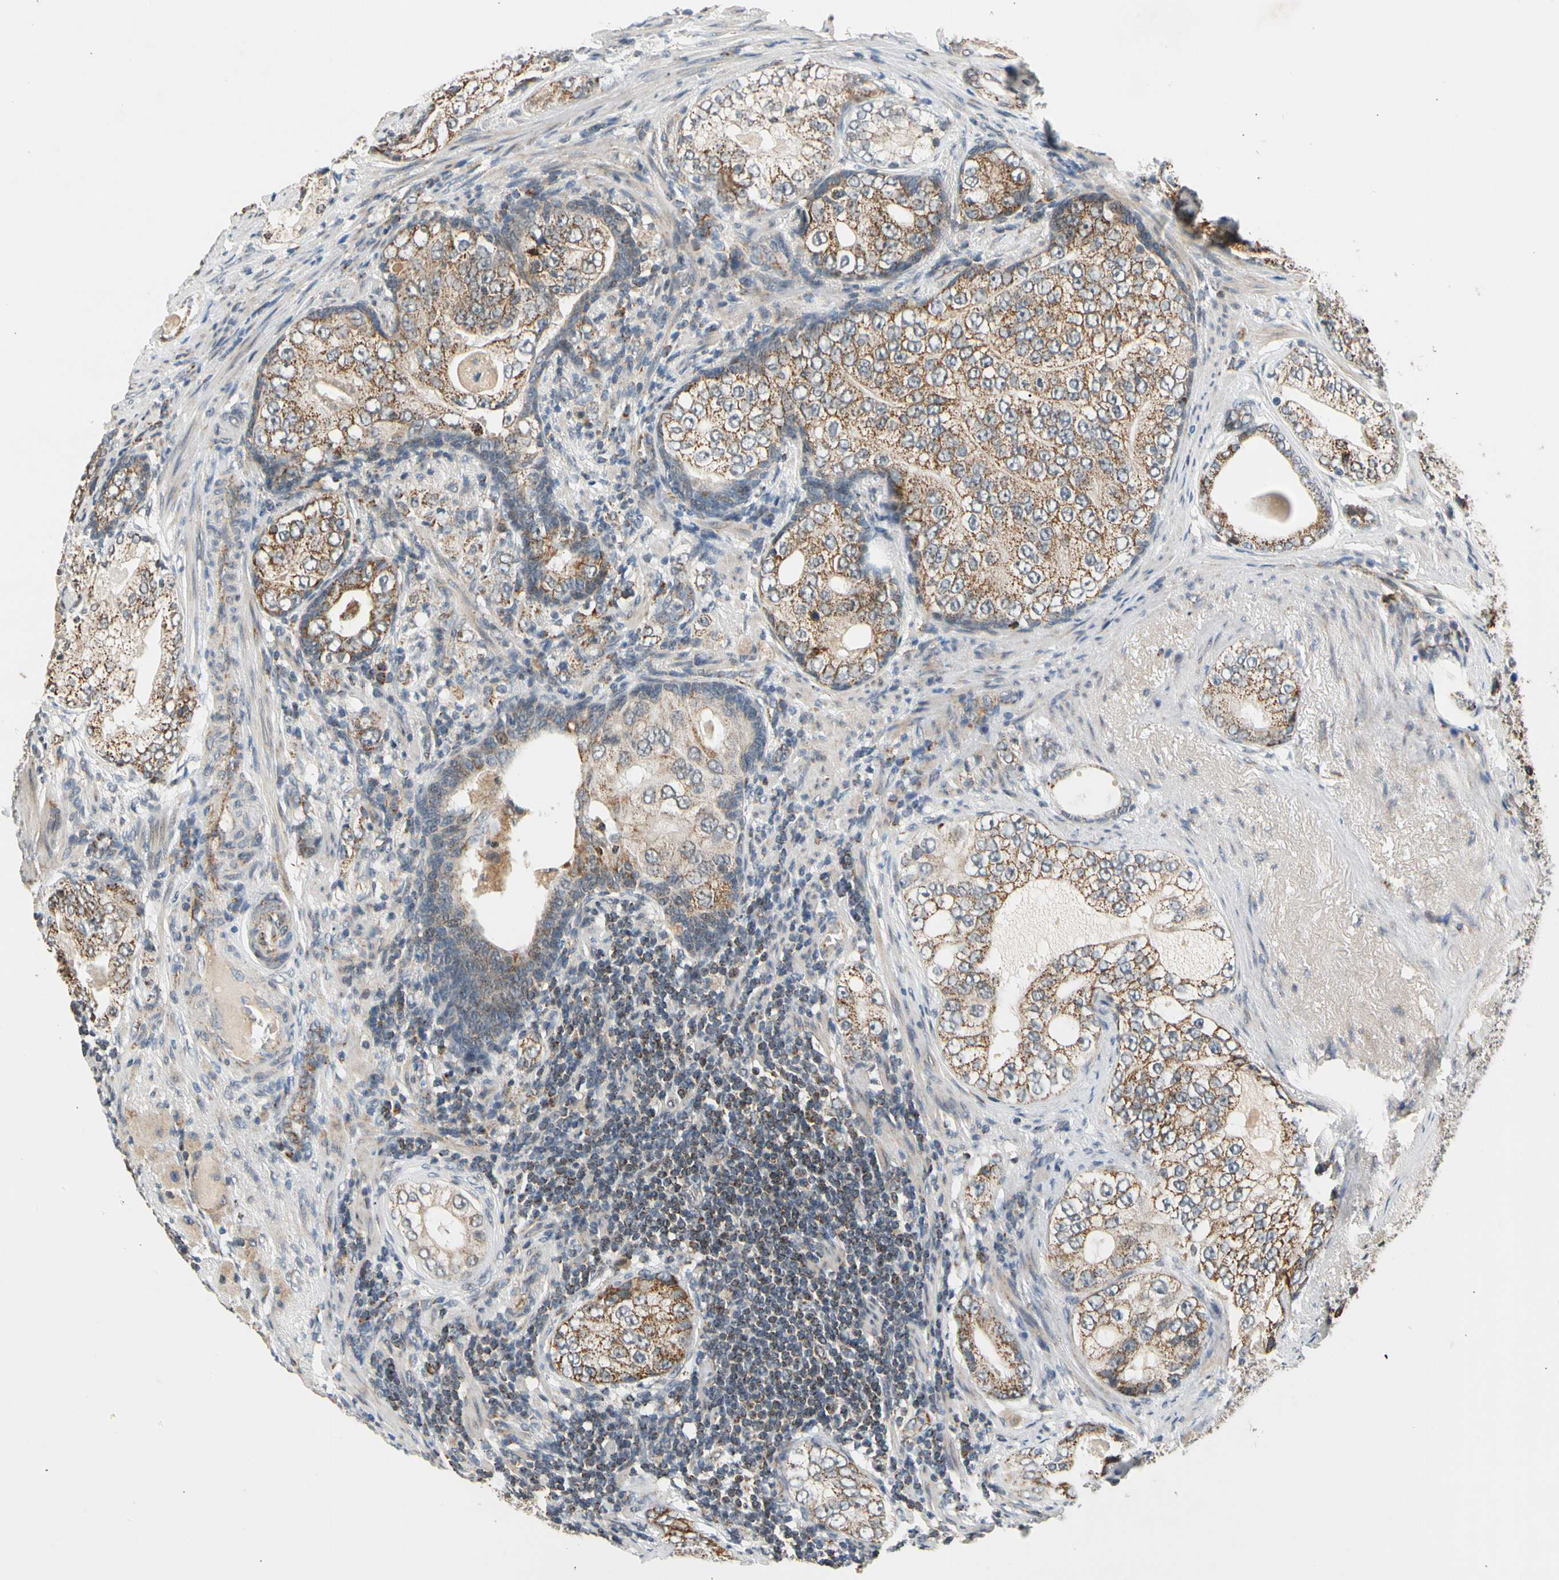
{"staining": {"intensity": "moderate", "quantity": ">75%", "location": "cytoplasmic/membranous"}, "tissue": "prostate cancer", "cell_type": "Tumor cells", "image_type": "cancer", "snomed": [{"axis": "morphology", "description": "Adenocarcinoma, High grade"}, {"axis": "topography", "description": "Prostate"}], "caption": "This histopathology image exhibits immunohistochemistry staining of human adenocarcinoma (high-grade) (prostate), with medium moderate cytoplasmic/membranous expression in about >75% of tumor cells.", "gene": "KHDC4", "patient": {"sex": "male", "age": 66}}